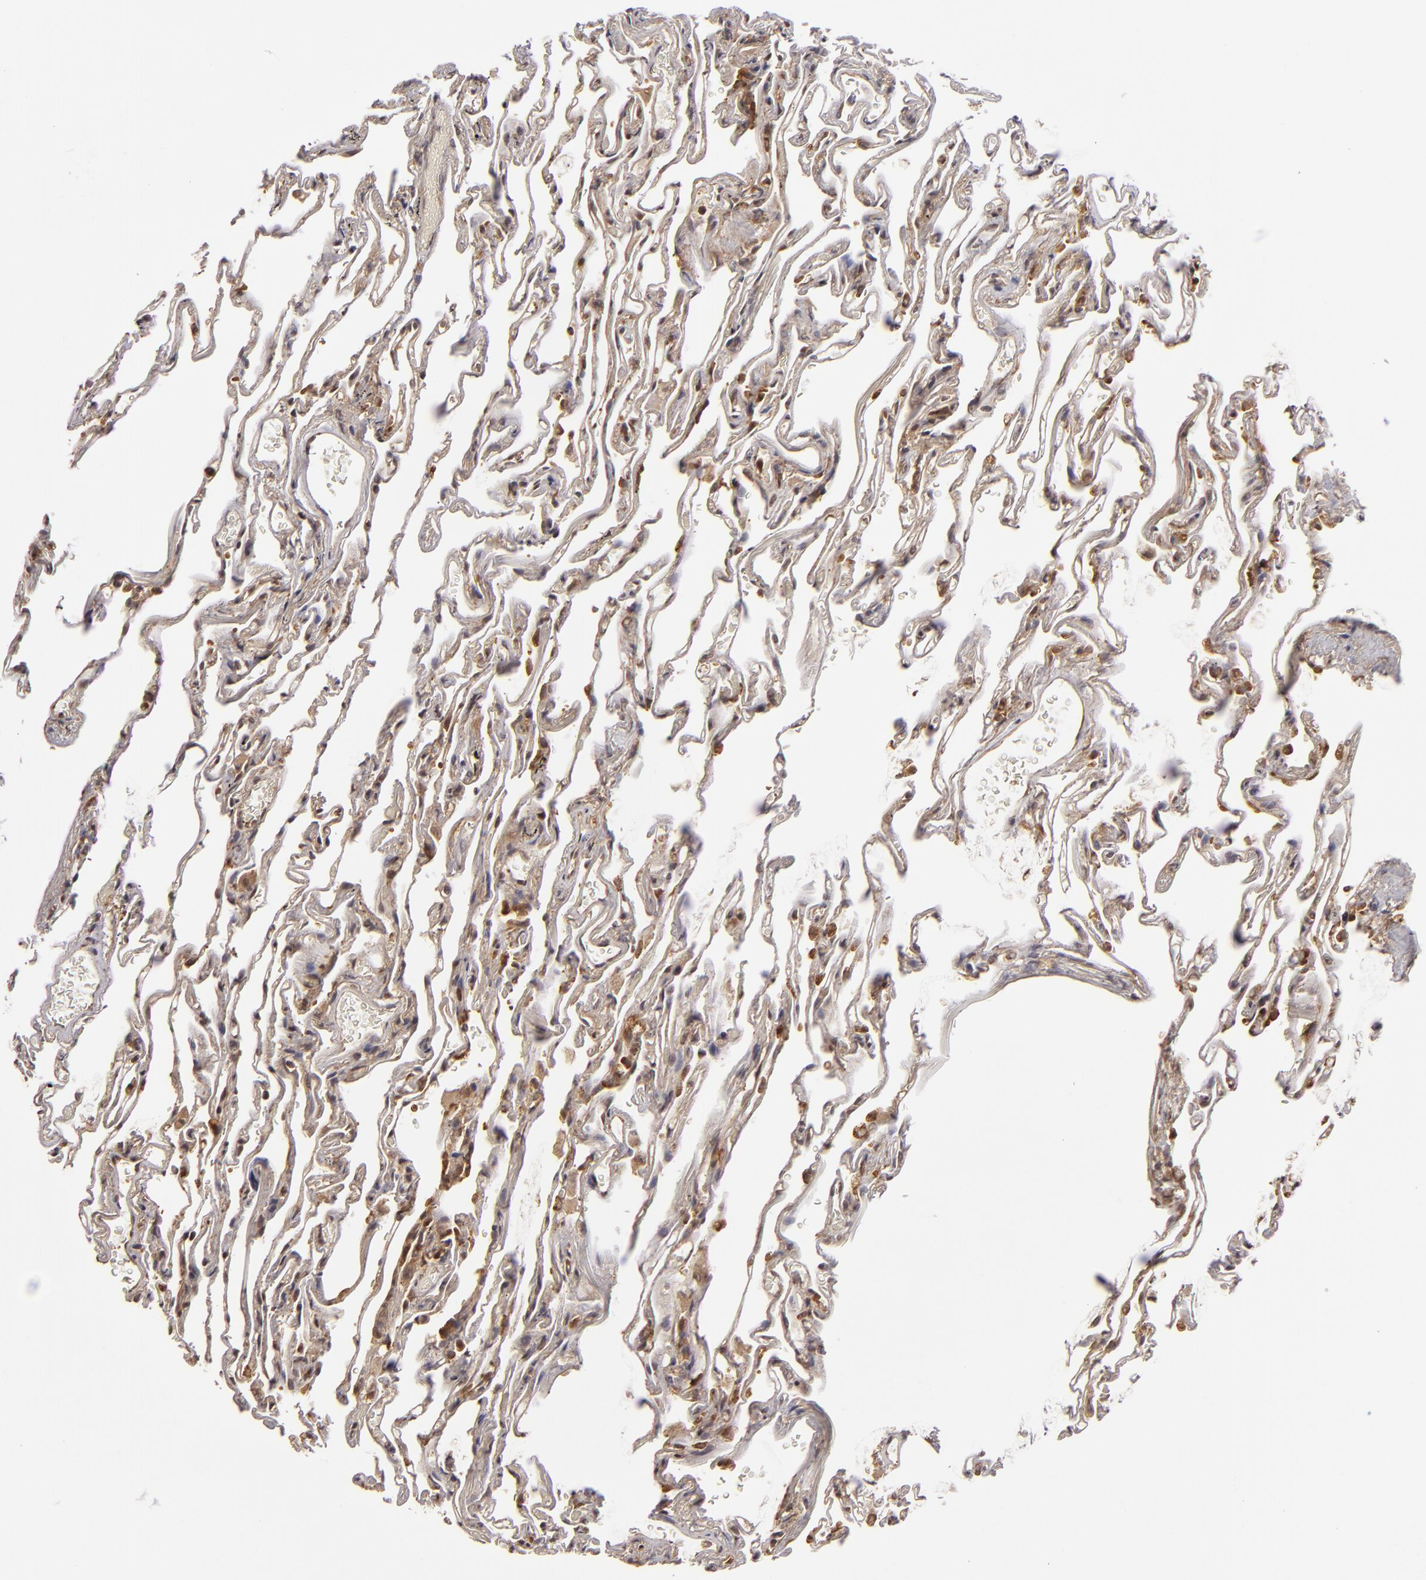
{"staining": {"intensity": "negative", "quantity": "none", "location": "none"}, "tissue": "lung", "cell_type": "Alveolar cells", "image_type": "normal", "snomed": [{"axis": "morphology", "description": "Normal tissue, NOS"}, {"axis": "morphology", "description": "Inflammation, NOS"}, {"axis": "topography", "description": "Lung"}], "caption": "Immunohistochemical staining of benign human lung shows no significant staining in alveolar cells. The staining was performed using DAB to visualize the protein expression in brown, while the nuclei were stained in blue with hematoxylin (Magnification: 20x).", "gene": "MAPK3", "patient": {"sex": "male", "age": 69}}